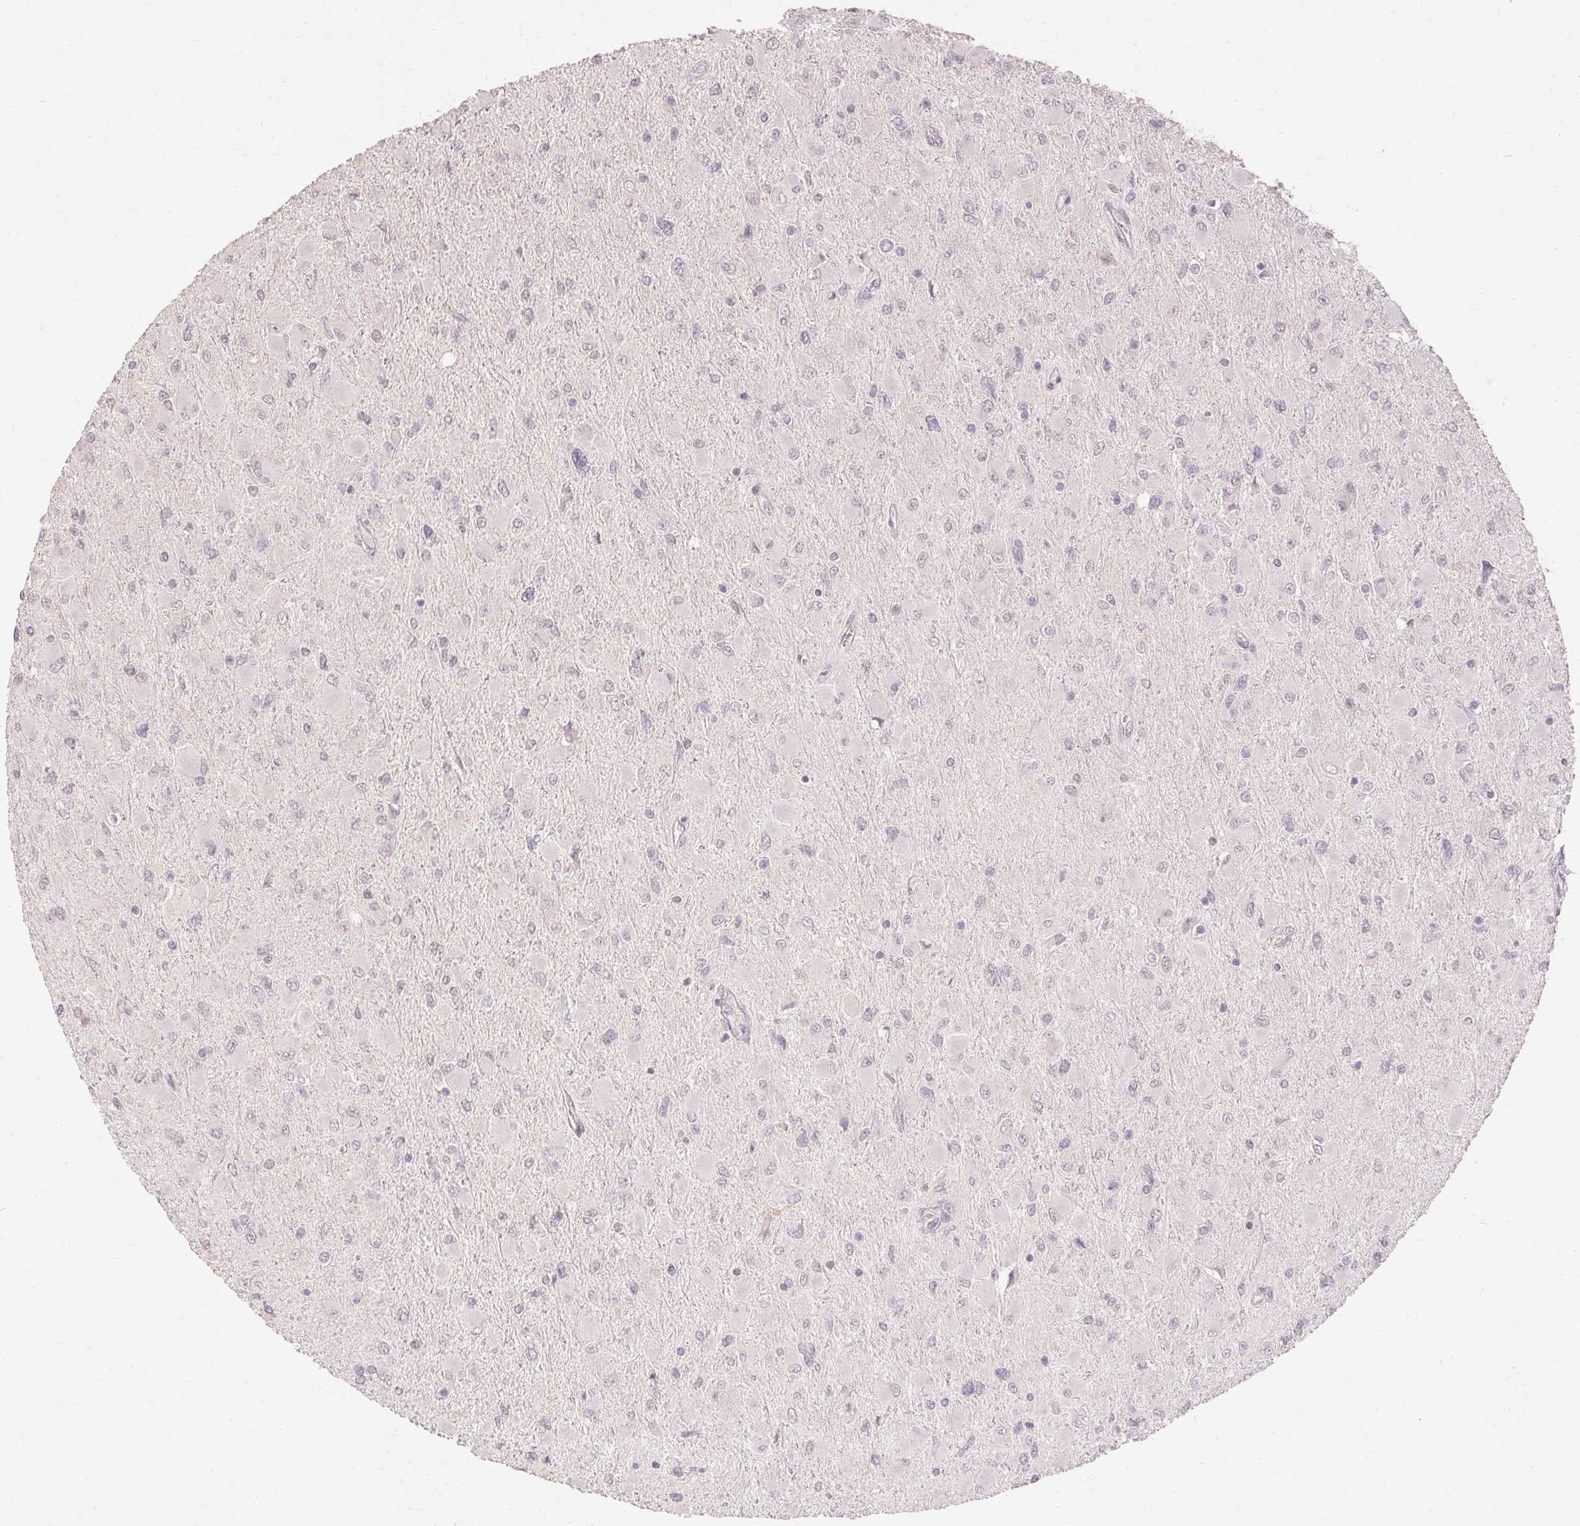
{"staining": {"intensity": "negative", "quantity": "none", "location": "none"}, "tissue": "glioma", "cell_type": "Tumor cells", "image_type": "cancer", "snomed": [{"axis": "morphology", "description": "Glioma, malignant, High grade"}, {"axis": "topography", "description": "Cerebral cortex"}], "caption": "IHC of human high-grade glioma (malignant) shows no staining in tumor cells.", "gene": "SKP2", "patient": {"sex": "female", "age": 36}}